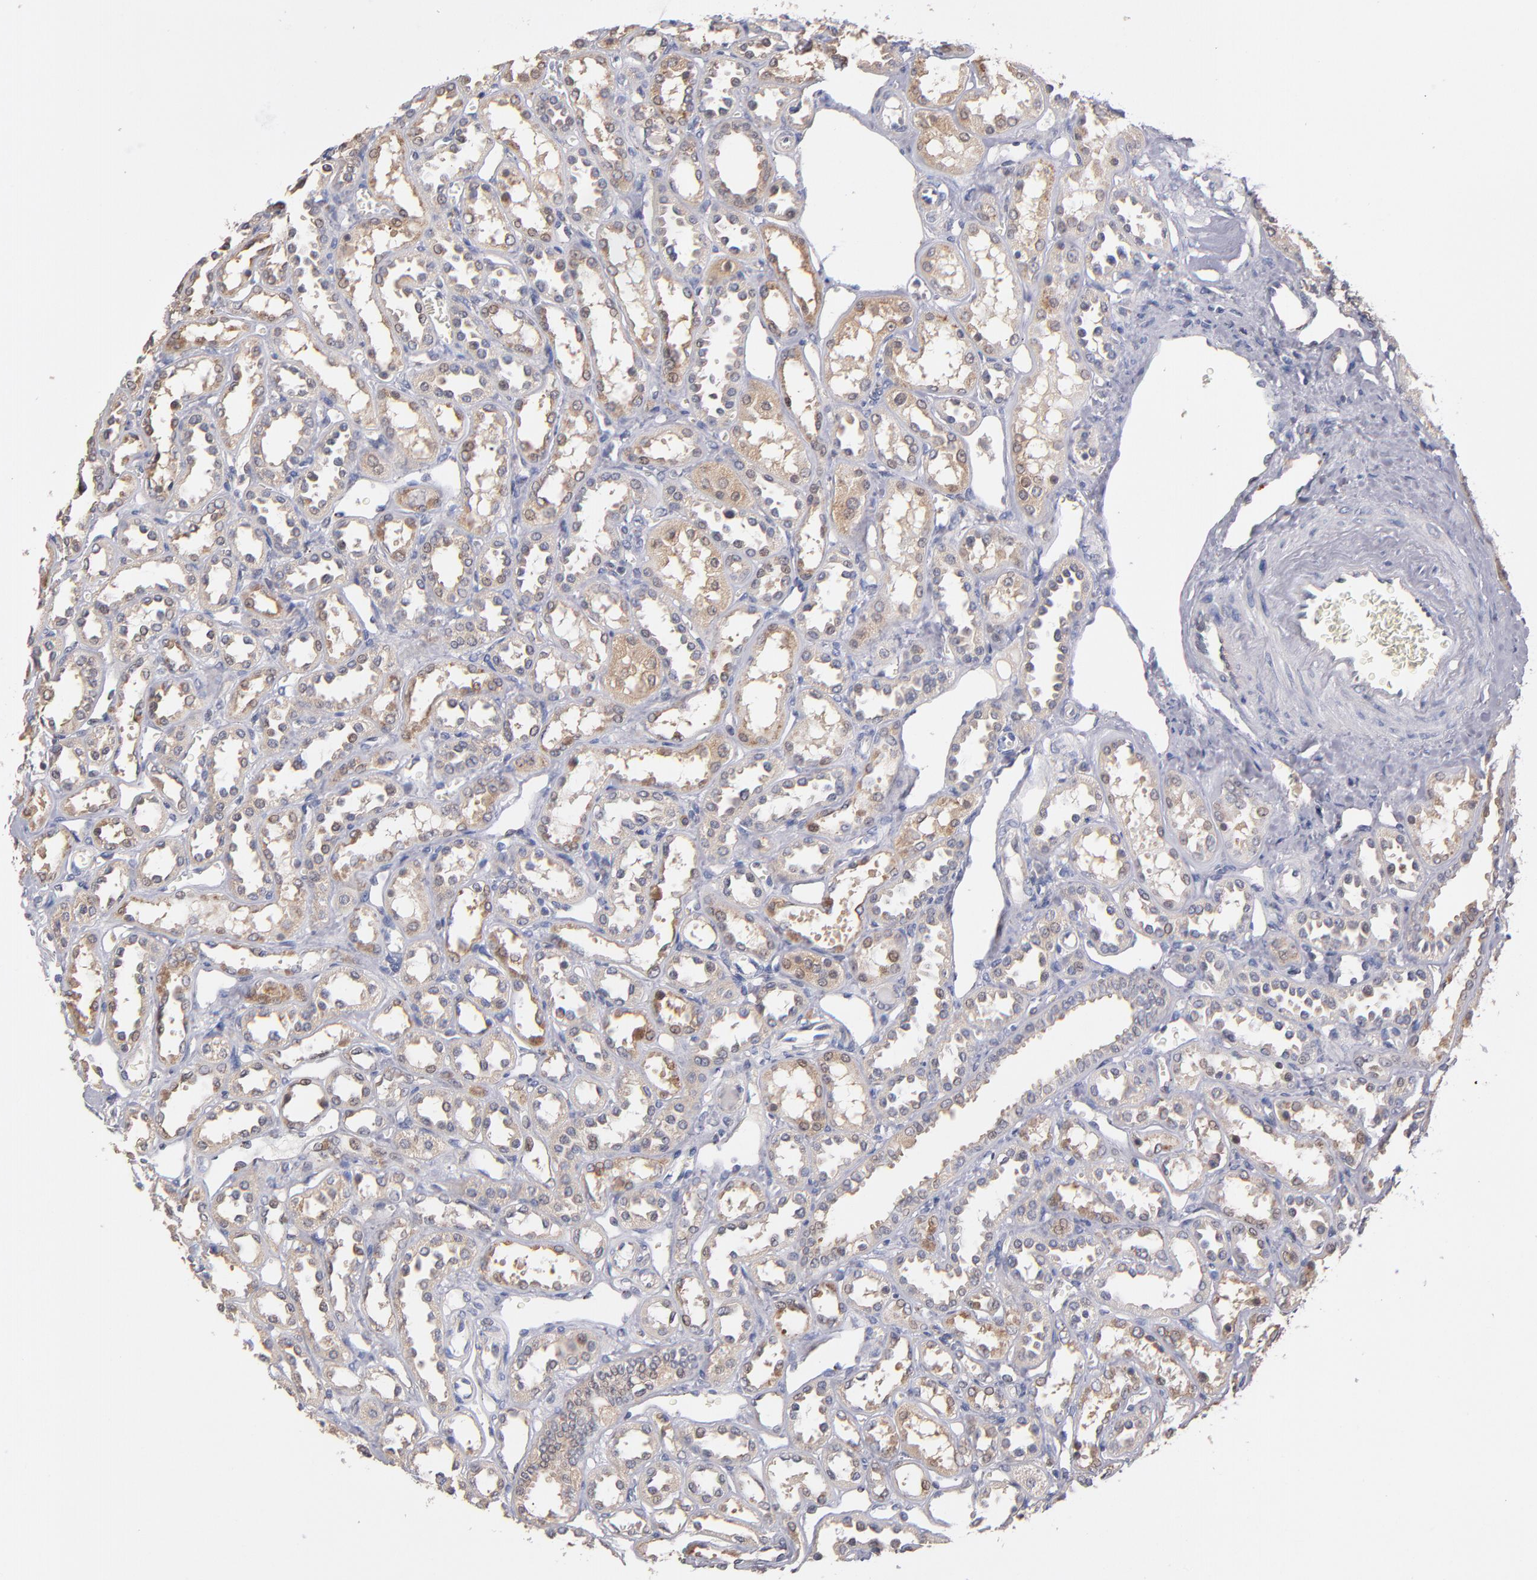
{"staining": {"intensity": "moderate", "quantity": "25%-75%", "location": "cytoplasmic/membranous,nuclear"}, "tissue": "kidney", "cell_type": "Cells in glomeruli", "image_type": "normal", "snomed": [{"axis": "morphology", "description": "Normal tissue, NOS"}, {"axis": "topography", "description": "Kidney"}], "caption": "Immunohistochemical staining of normal human kidney exhibits 25%-75% levels of moderate cytoplasmic/membranous,nuclear protein positivity in approximately 25%-75% of cells in glomeruli. (IHC, brightfield microscopy, high magnification).", "gene": "GMFB", "patient": {"sex": "female", "age": 52}}